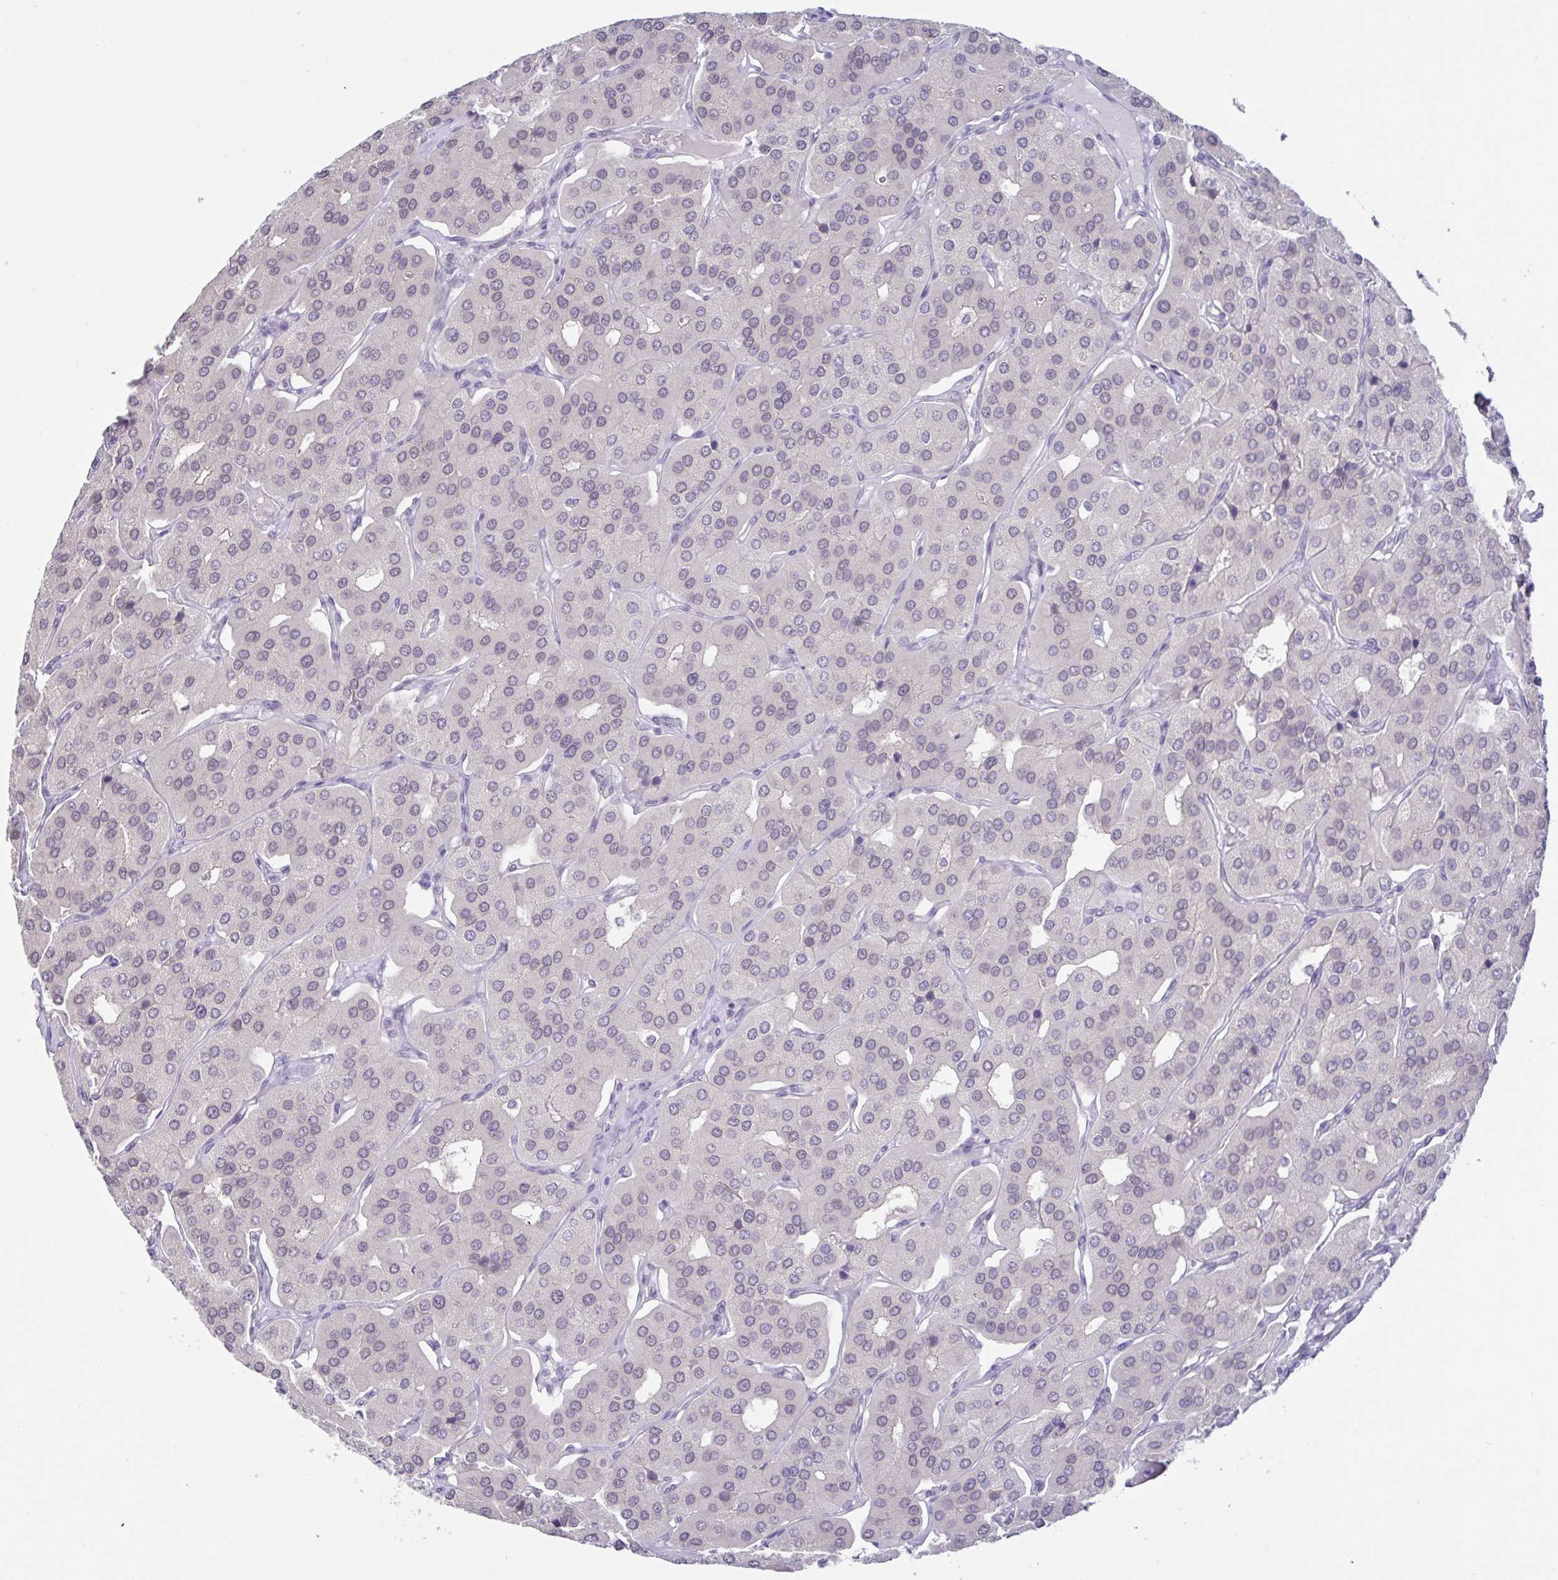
{"staining": {"intensity": "weak", "quantity": "<25%", "location": "nuclear"}, "tissue": "parathyroid gland", "cell_type": "Glandular cells", "image_type": "normal", "snomed": [{"axis": "morphology", "description": "Normal tissue, NOS"}, {"axis": "morphology", "description": "Adenoma, NOS"}, {"axis": "topography", "description": "Parathyroid gland"}], "caption": "Immunohistochemical staining of normal human parathyroid gland exhibits no significant positivity in glandular cells.", "gene": "HYPK", "patient": {"sex": "female", "age": 86}}